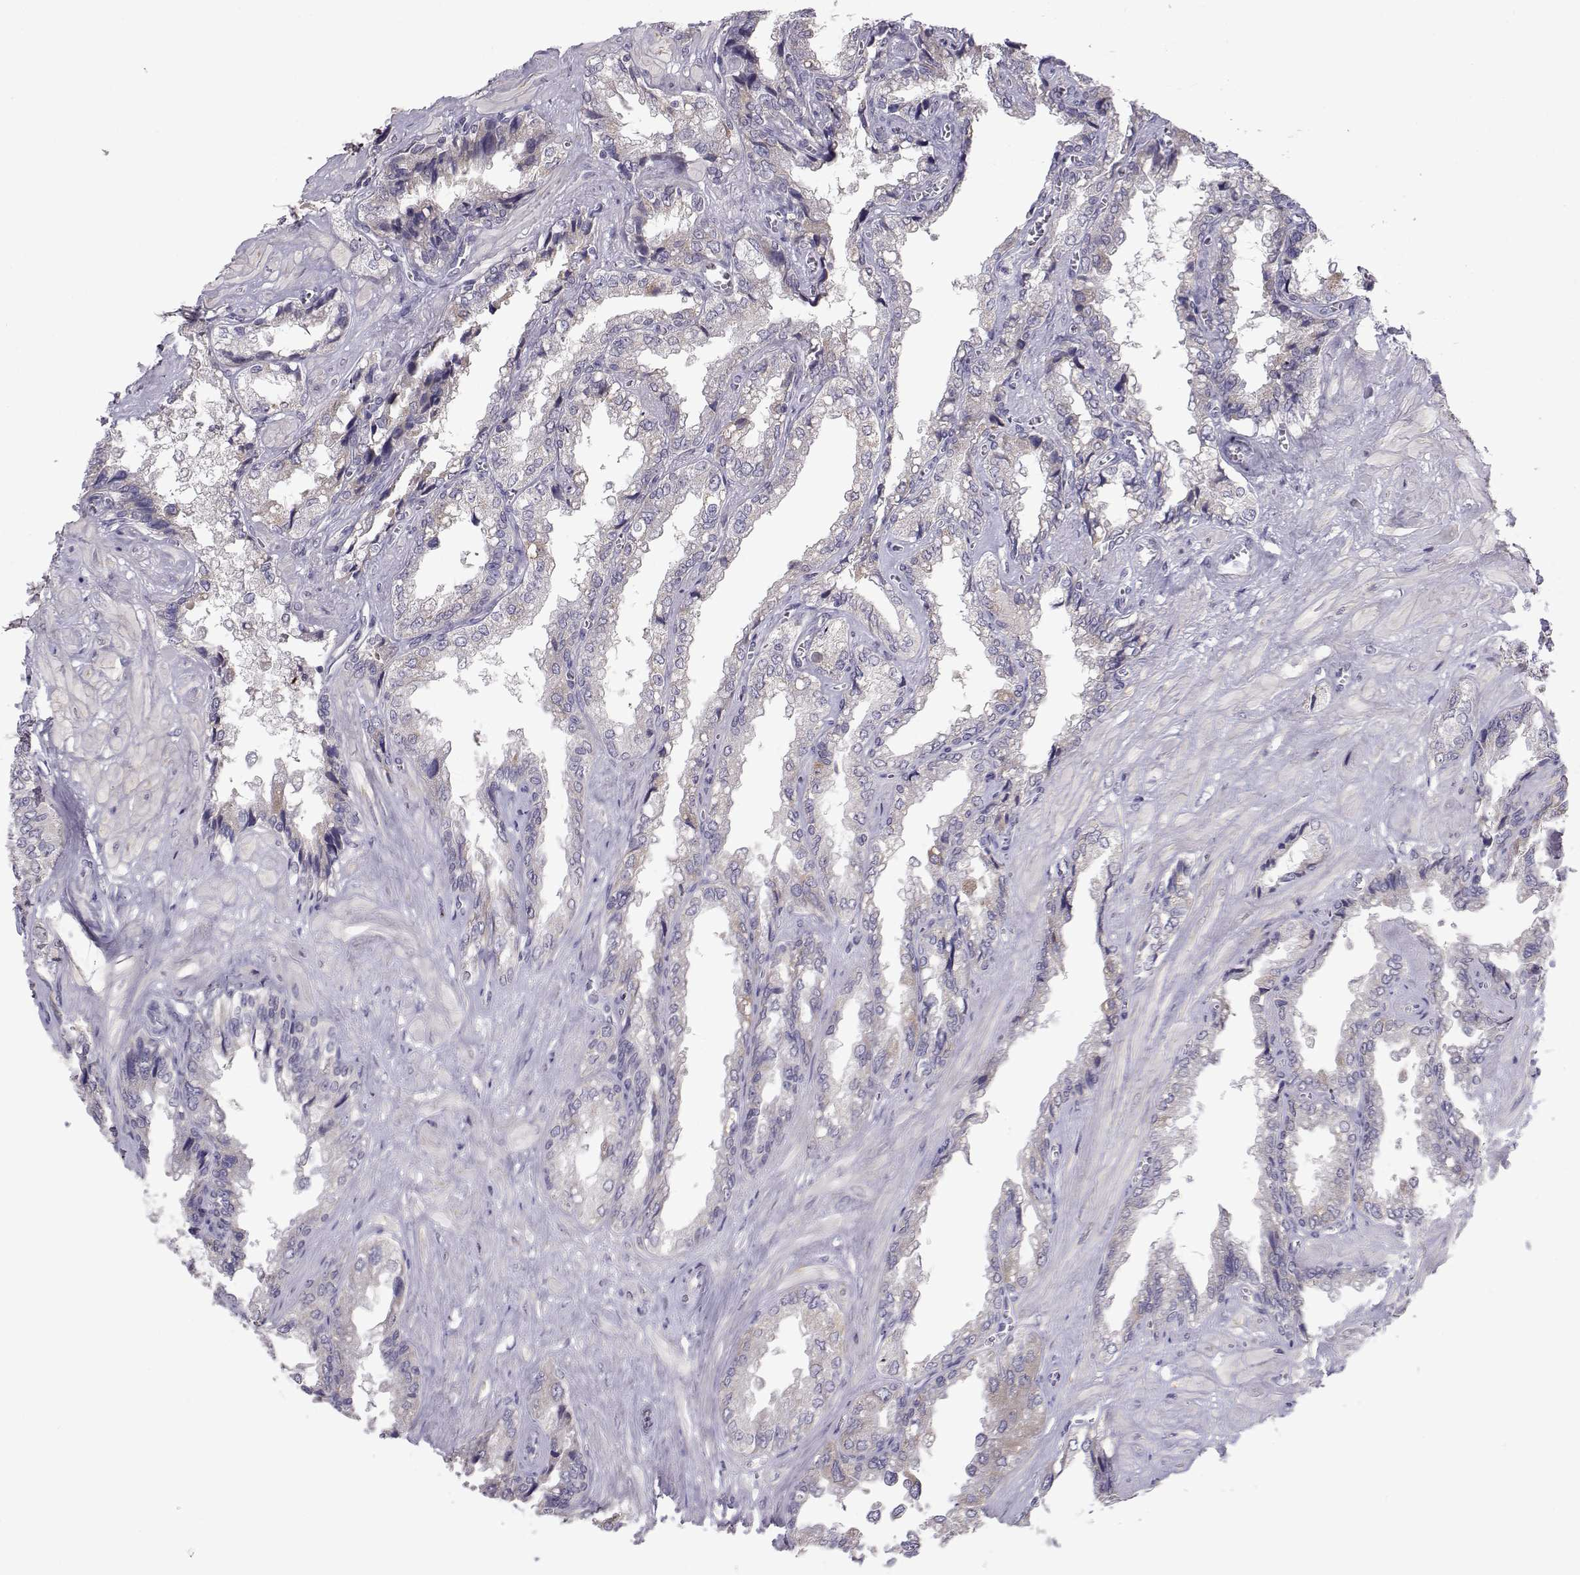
{"staining": {"intensity": "weak", "quantity": "<25%", "location": "cytoplasmic/membranous"}, "tissue": "seminal vesicle", "cell_type": "Glandular cells", "image_type": "normal", "snomed": [{"axis": "morphology", "description": "Normal tissue, NOS"}, {"axis": "topography", "description": "Seminal veicle"}], "caption": "The histopathology image shows no significant expression in glandular cells of seminal vesicle. (DAB (3,3'-diaminobenzidine) immunohistochemistry (IHC), high magnification).", "gene": "PEX5L", "patient": {"sex": "male", "age": 67}}